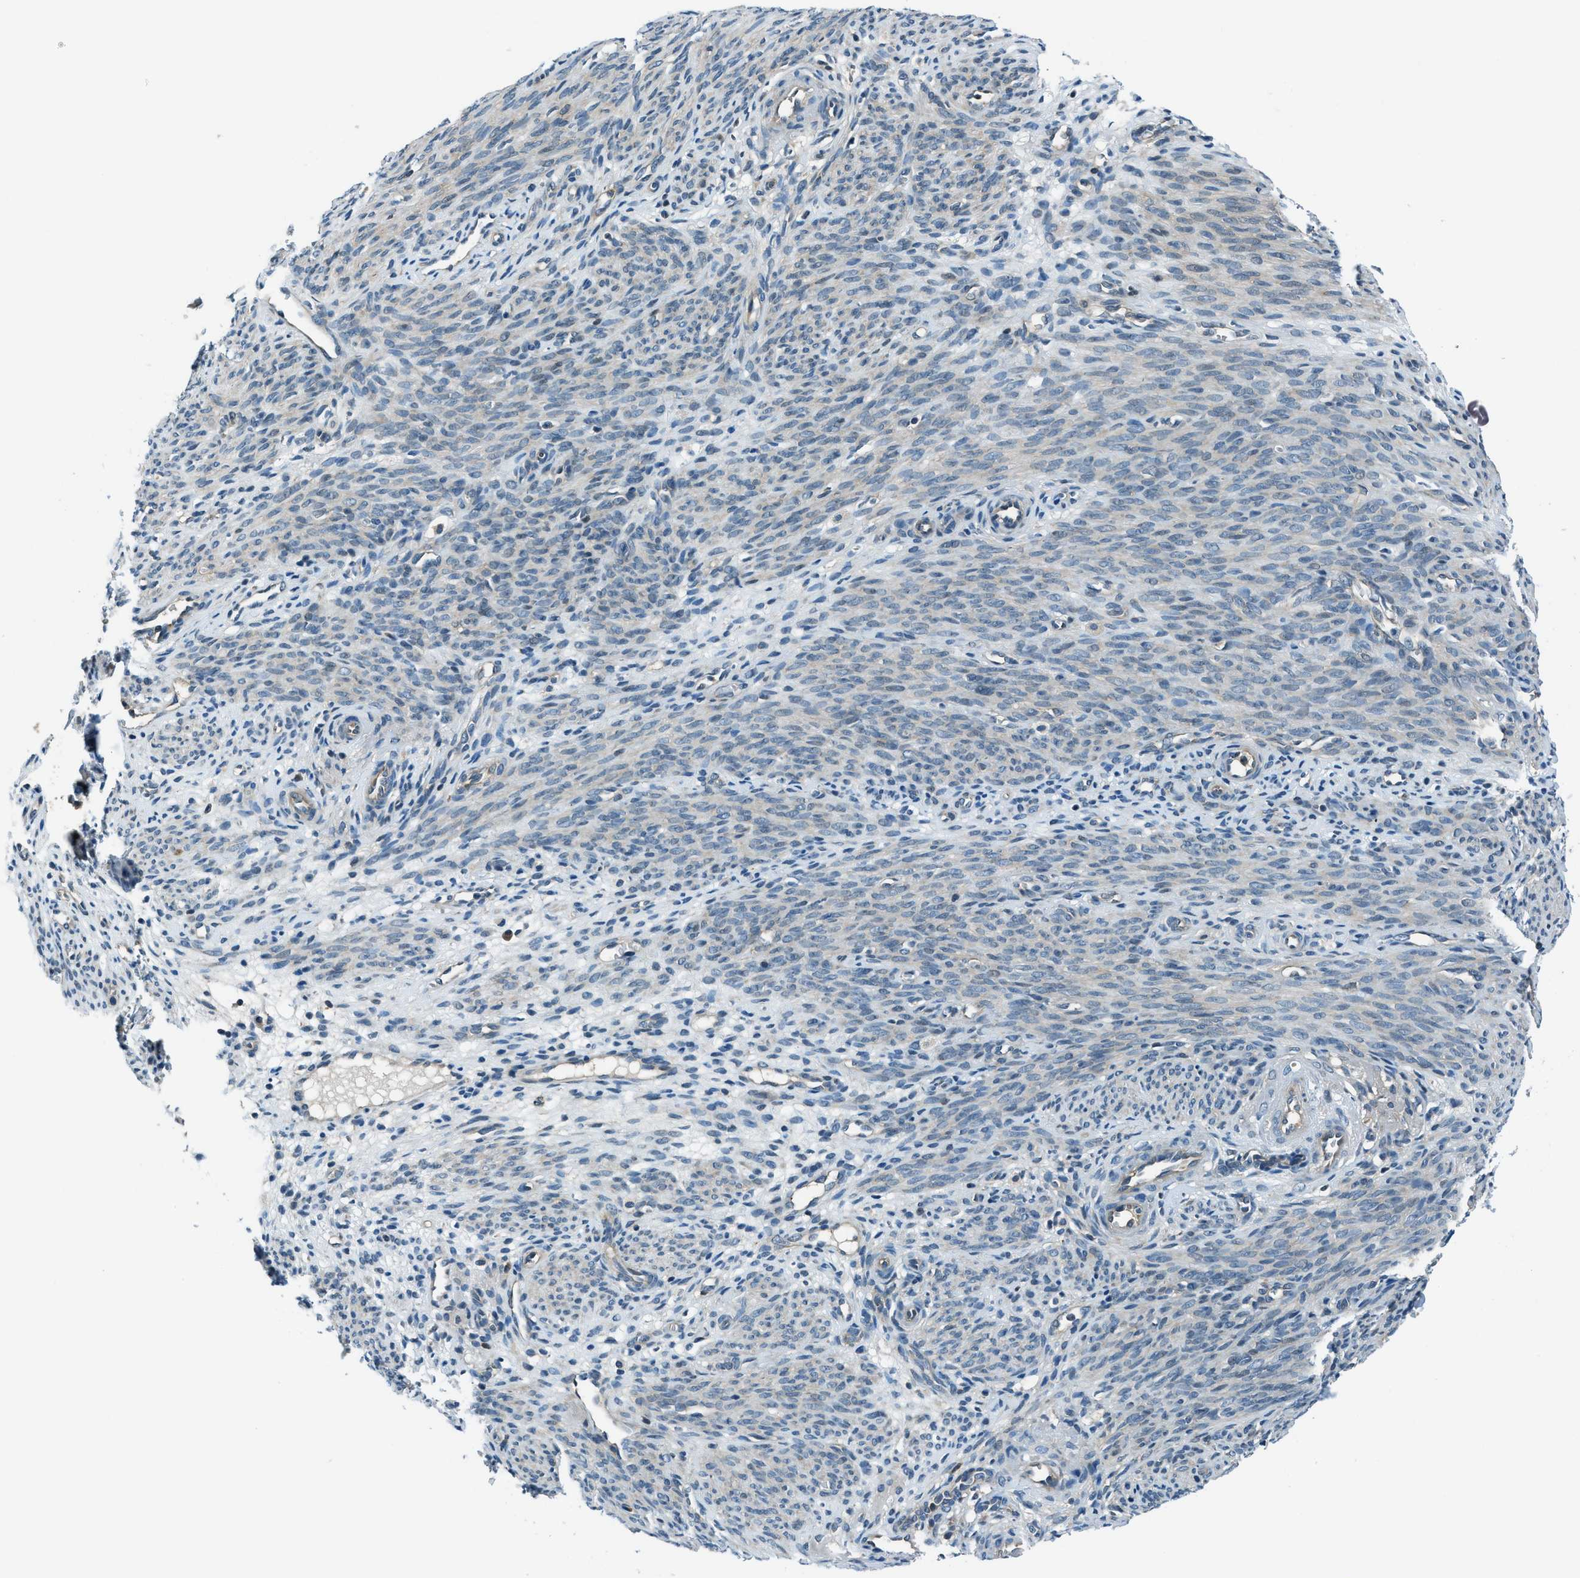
{"staining": {"intensity": "negative", "quantity": "none", "location": "none"}, "tissue": "endometrium", "cell_type": "Cells in endometrial stroma", "image_type": "normal", "snomed": [{"axis": "morphology", "description": "Normal tissue, NOS"}, {"axis": "morphology", "description": "Adenocarcinoma, NOS"}, {"axis": "topography", "description": "Endometrium"}, {"axis": "topography", "description": "Ovary"}], "caption": "This photomicrograph is of normal endometrium stained with immunohistochemistry (IHC) to label a protein in brown with the nuclei are counter-stained blue. There is no staining in cells in endometrial stroma.", "gene": "HEBP2", "patient": {"sex": "female", "age": 68}}